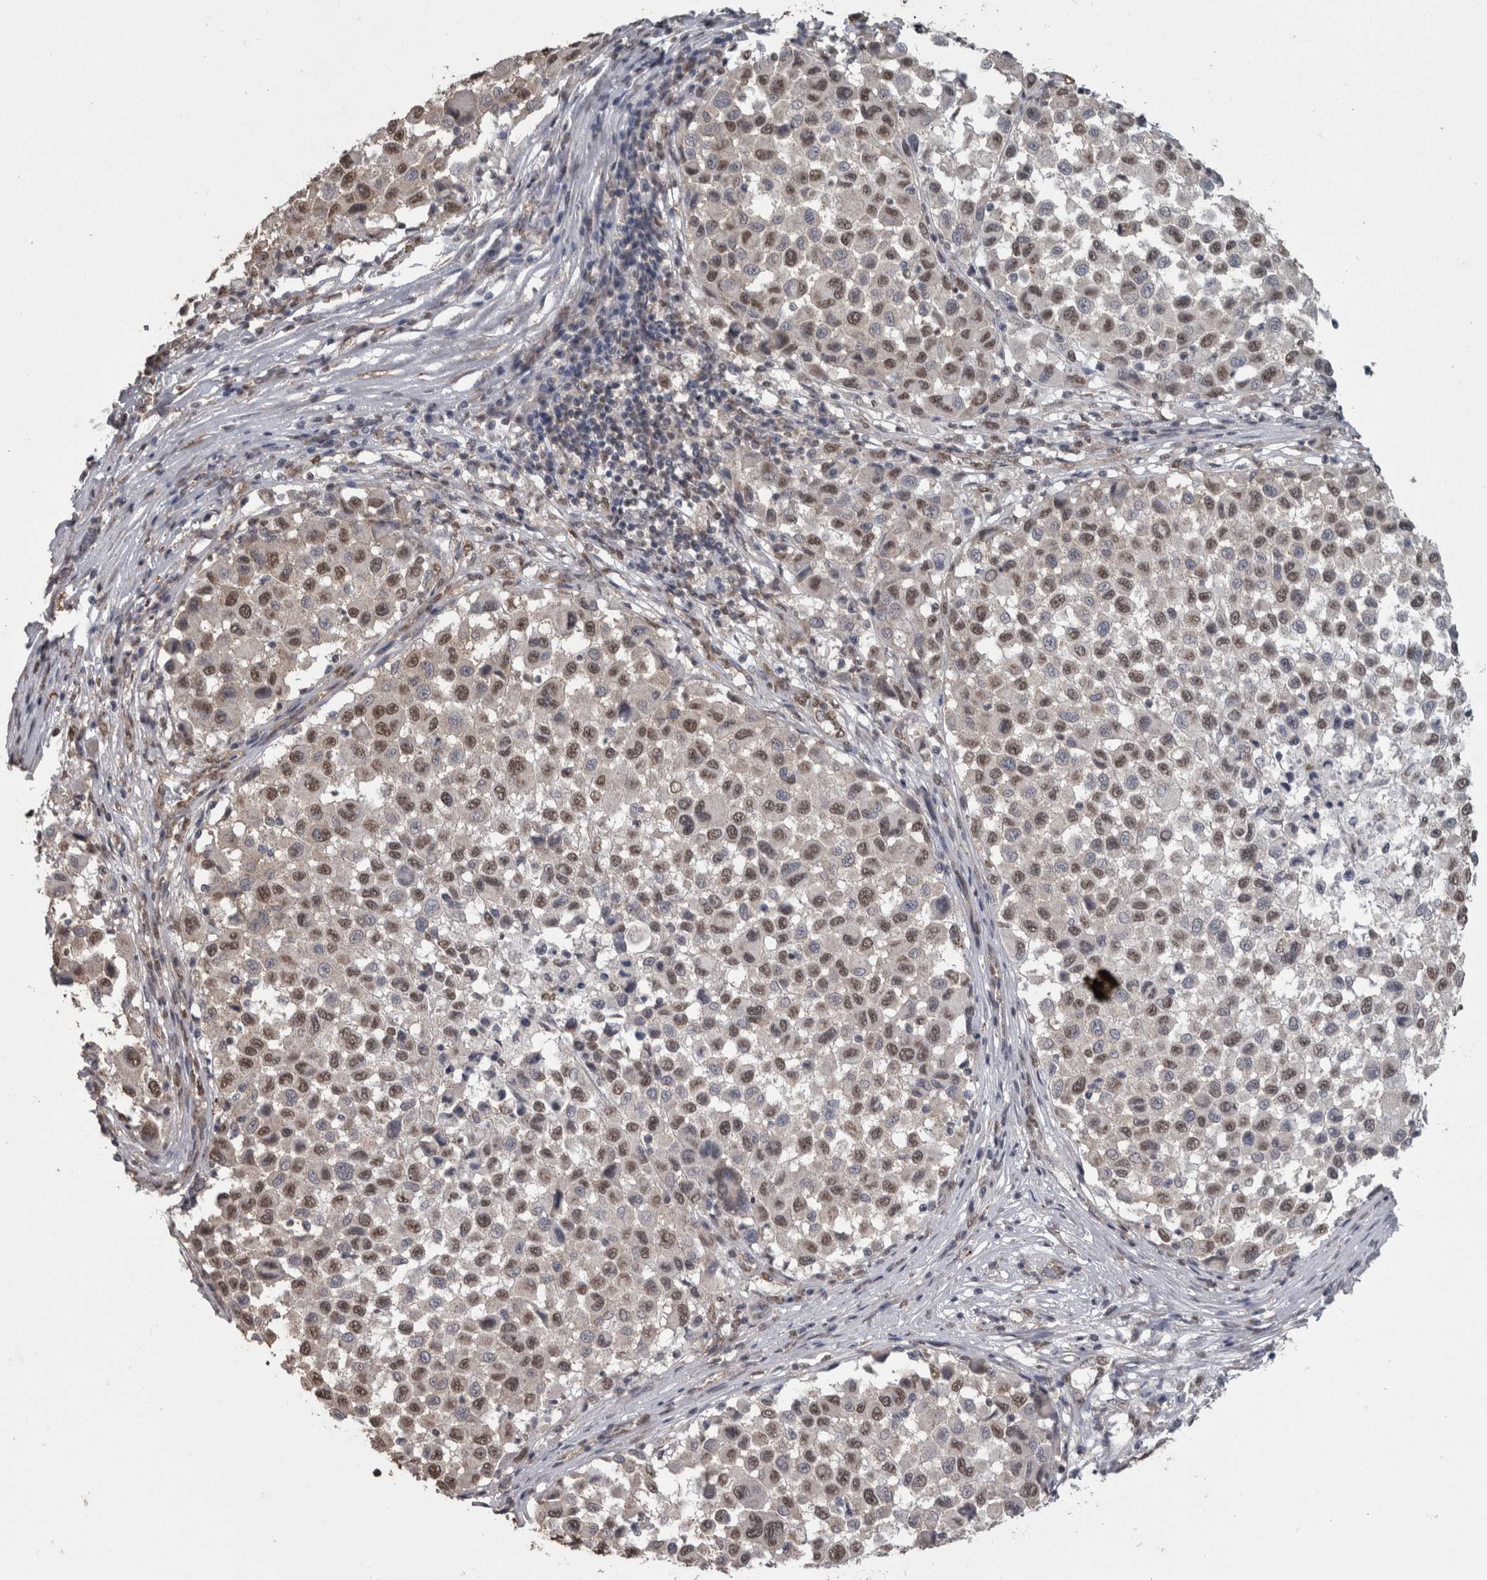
{"staining": {"intensity": "weak", "quantity": ">75%", "location": "nuclear"}, "tissue": "melanoma", "cell_type": "Tumor cells", "image_type": "cancer", "snomed": [{"axis": "morphology", "description": "Malignant melanoma, Metastatic site"}, {"axis": "topography", "description": "Lymph node"}], "caption": "Immunohistochemistry (IHC) histopathology image of neoplastic tissue: human melanoma stained using immunohistochemistry shows low levels of weak protein expression localized specifically in the nuclear of tumor cells, appearing as a nuclear brown color.", "gene": "SMAD7", "patient": {"sex": "male", "age": 61}}